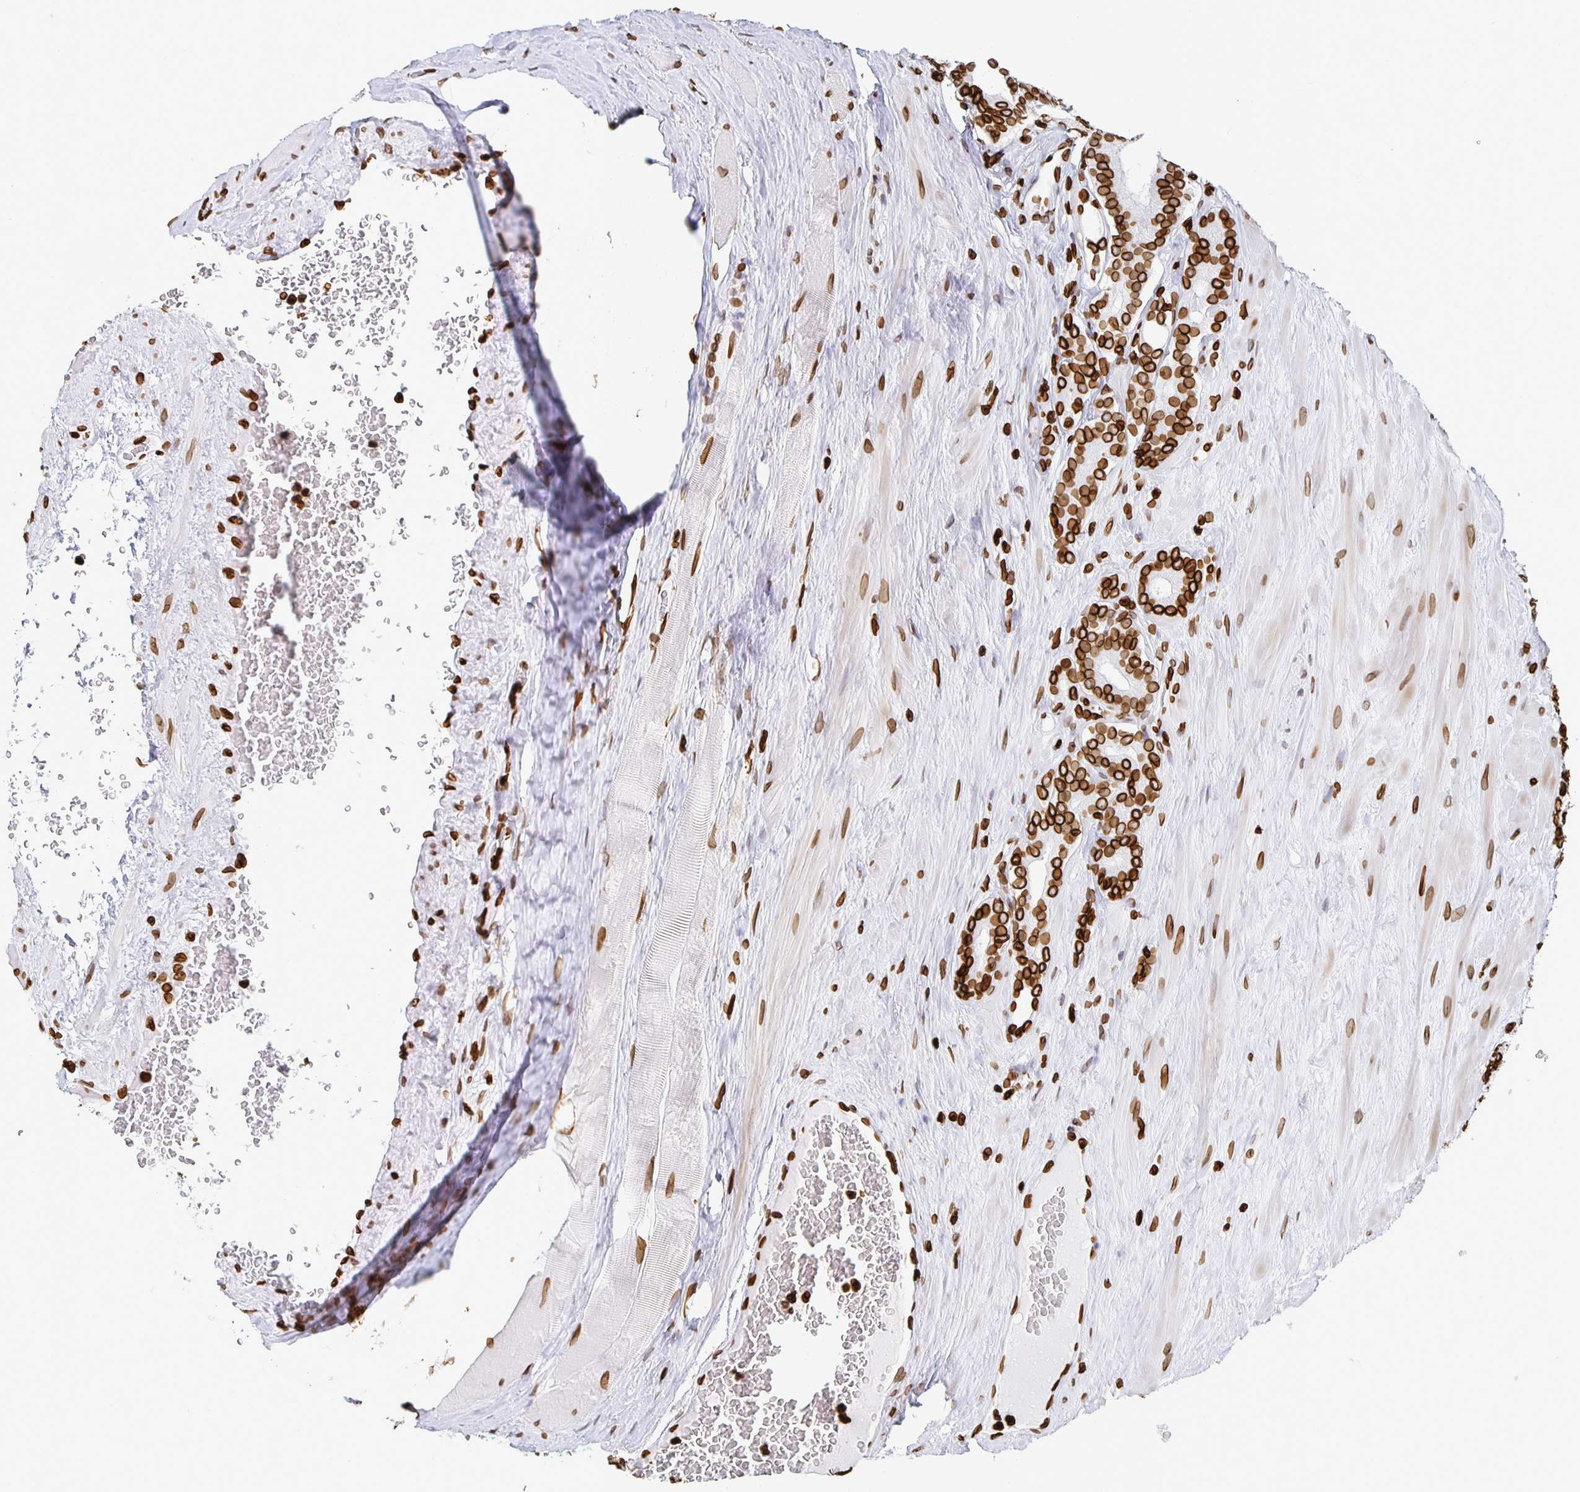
{"staining": {"intensity": "strong", "quantity": ">75%", "location": "cytoplasmic/membranous,nuclear"}, "tissue": "prostate cancer", "cell_type": "Tumor cells", "image_type": "cancer", "snomed": [{"axis": "morphology", "description": "Adenocarcinoma, High grade"}, {"axis": "topography", "description": "Prostate"}], "caption": "Brown immunohistochemical staining in human high-grade adenocarcinoma (prostate) exhibits strong cytoplasmic/membranous and nuclear expression in approximately >75% of tumor cells. Nuclei are stained in blue.", "gene": "LMNB1", "patient": {"sex": "male", "age": 66}}